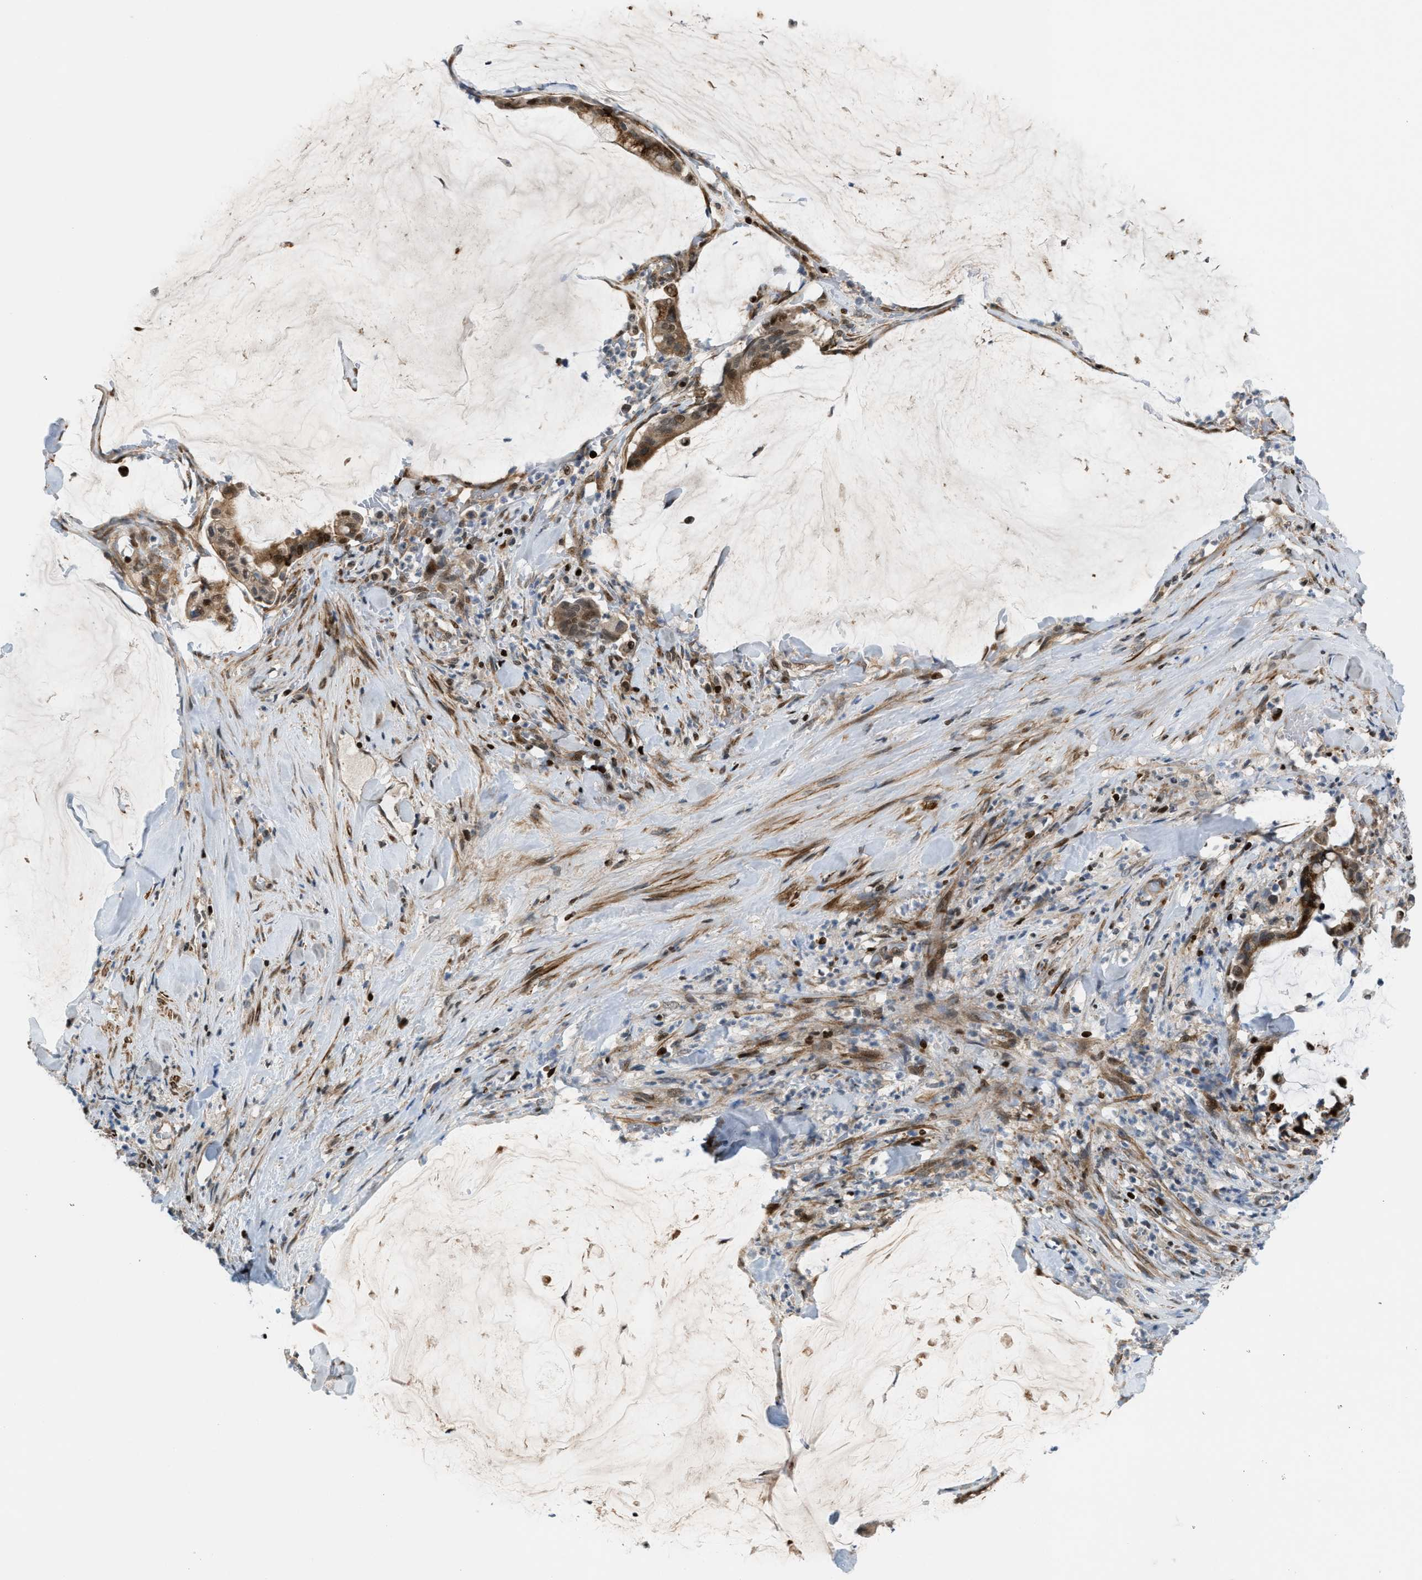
{"staining": {"intensity": "moderate", "quantity": ">75%", "location": "cytoplasmic/membranous"}, "tissue": "pancreatic cancer", "cell_type": "Tumor cells", "image_type": "cancer", "snomed": [{"axis": "morphology", "description": "Adenocarcinoma, NOS"}, {"axis": "topography", "description": "Pancreas"}], "caption": "DAB (3,3'-diaminobenzidine) immunohistochemical staining of pancreatic cancer reveals moderate cytoplasmic/membranous protein staining in about >75% of tumor cells.", "gene": "ZNF276", "patient": {"sex": "male", "age": 41}}